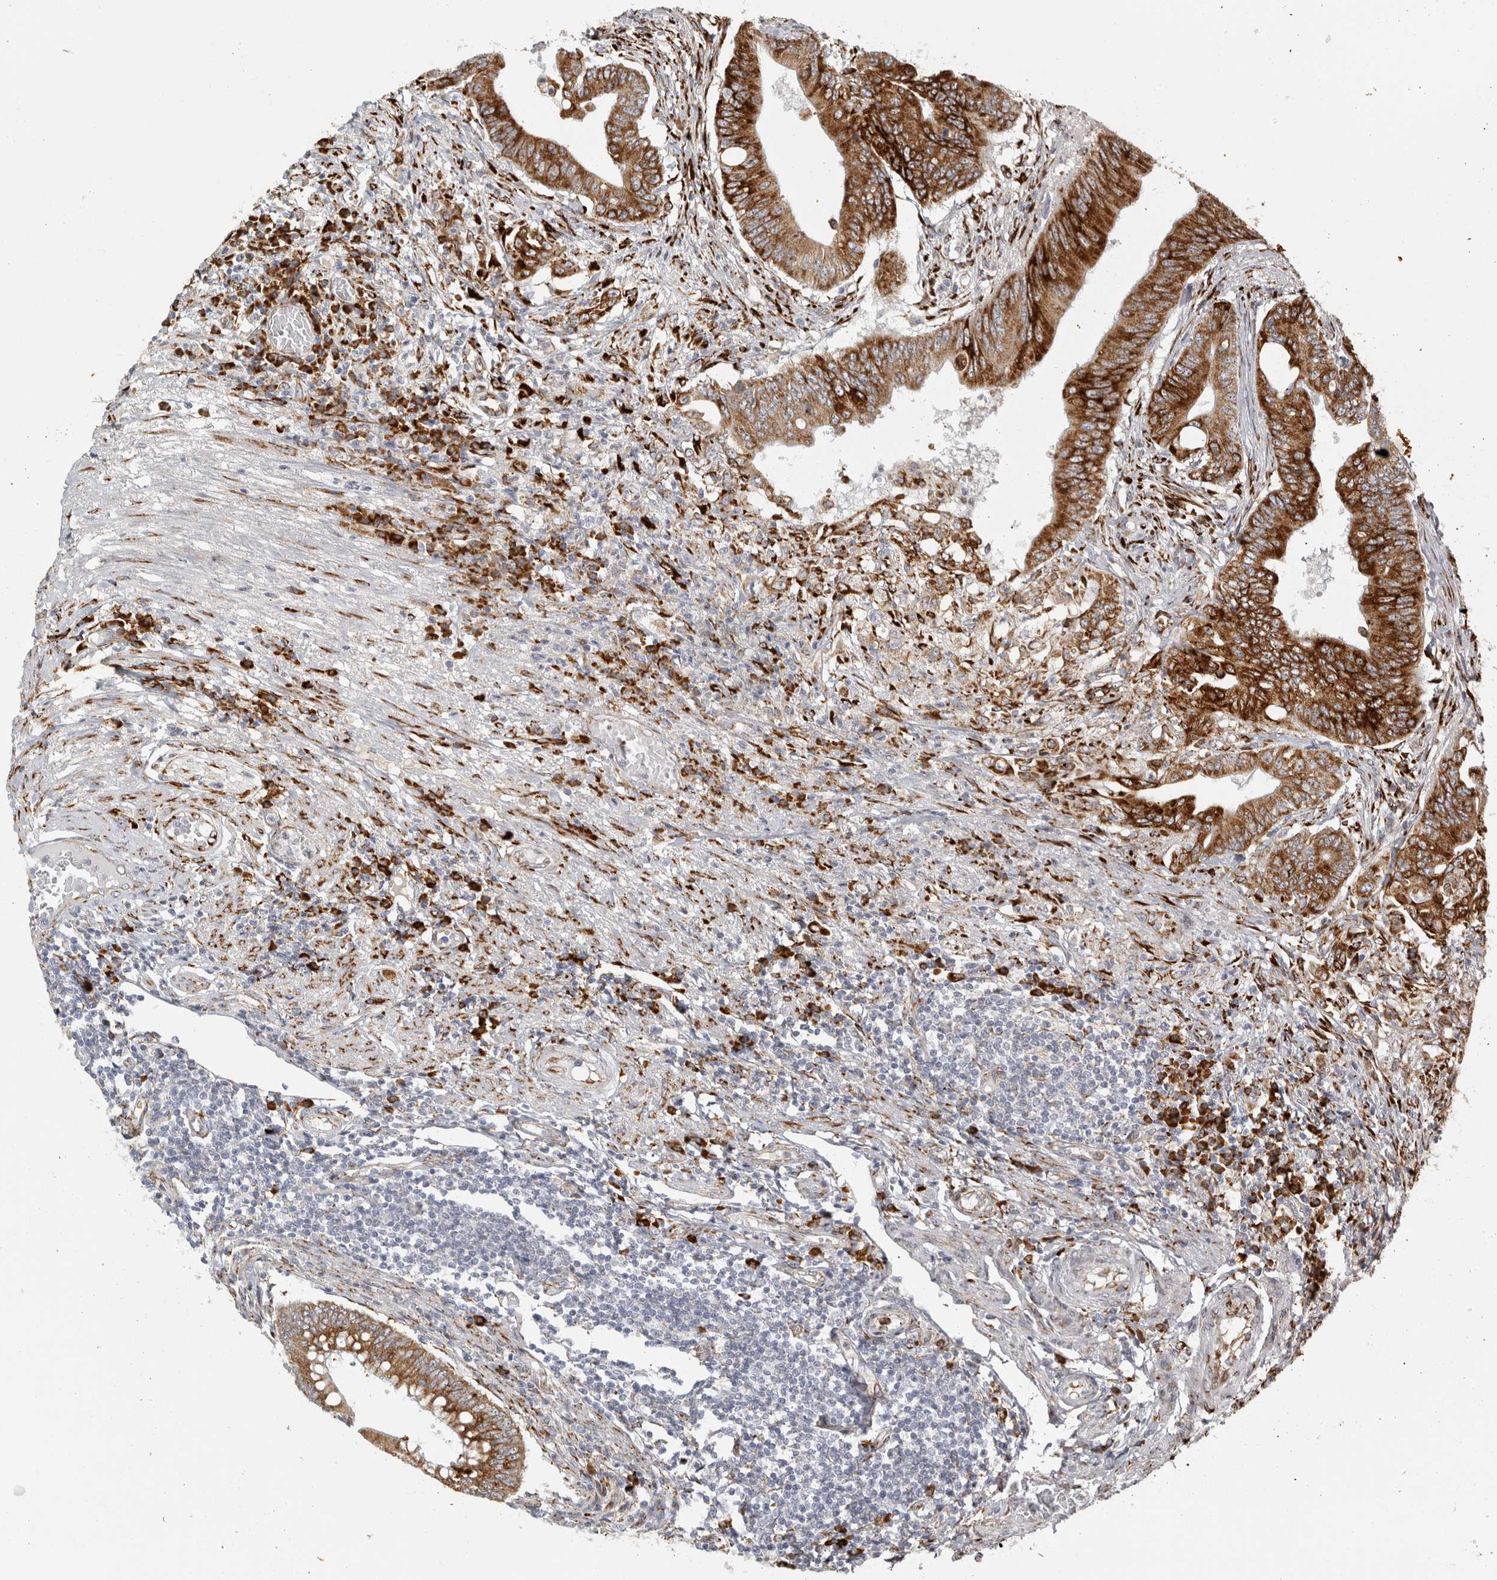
{"staining": {"intensity": "strong", "quantity": ">75%", "location": "cytoplasmic/membranous"}, "tissue": "colorectal cancer", "cell_type": "Tumor cells", "image_type": "cancer", "snomed": [{"axis": "morphology", "description": "Adenoma, NOS"}, {"axis": "morphology", "description": "Adenocarcinoma, NOS"}, {"axis": "topography", "description": "Colon"}], "caption": "Adenoma (colorectal) was stained to show a protein in brown. There is high levels of strong cytoplasmic/membranous staining in about >75% of tumor cells.", "gene": "OSTN", "patient": {"sex": "male", "age": 79}}